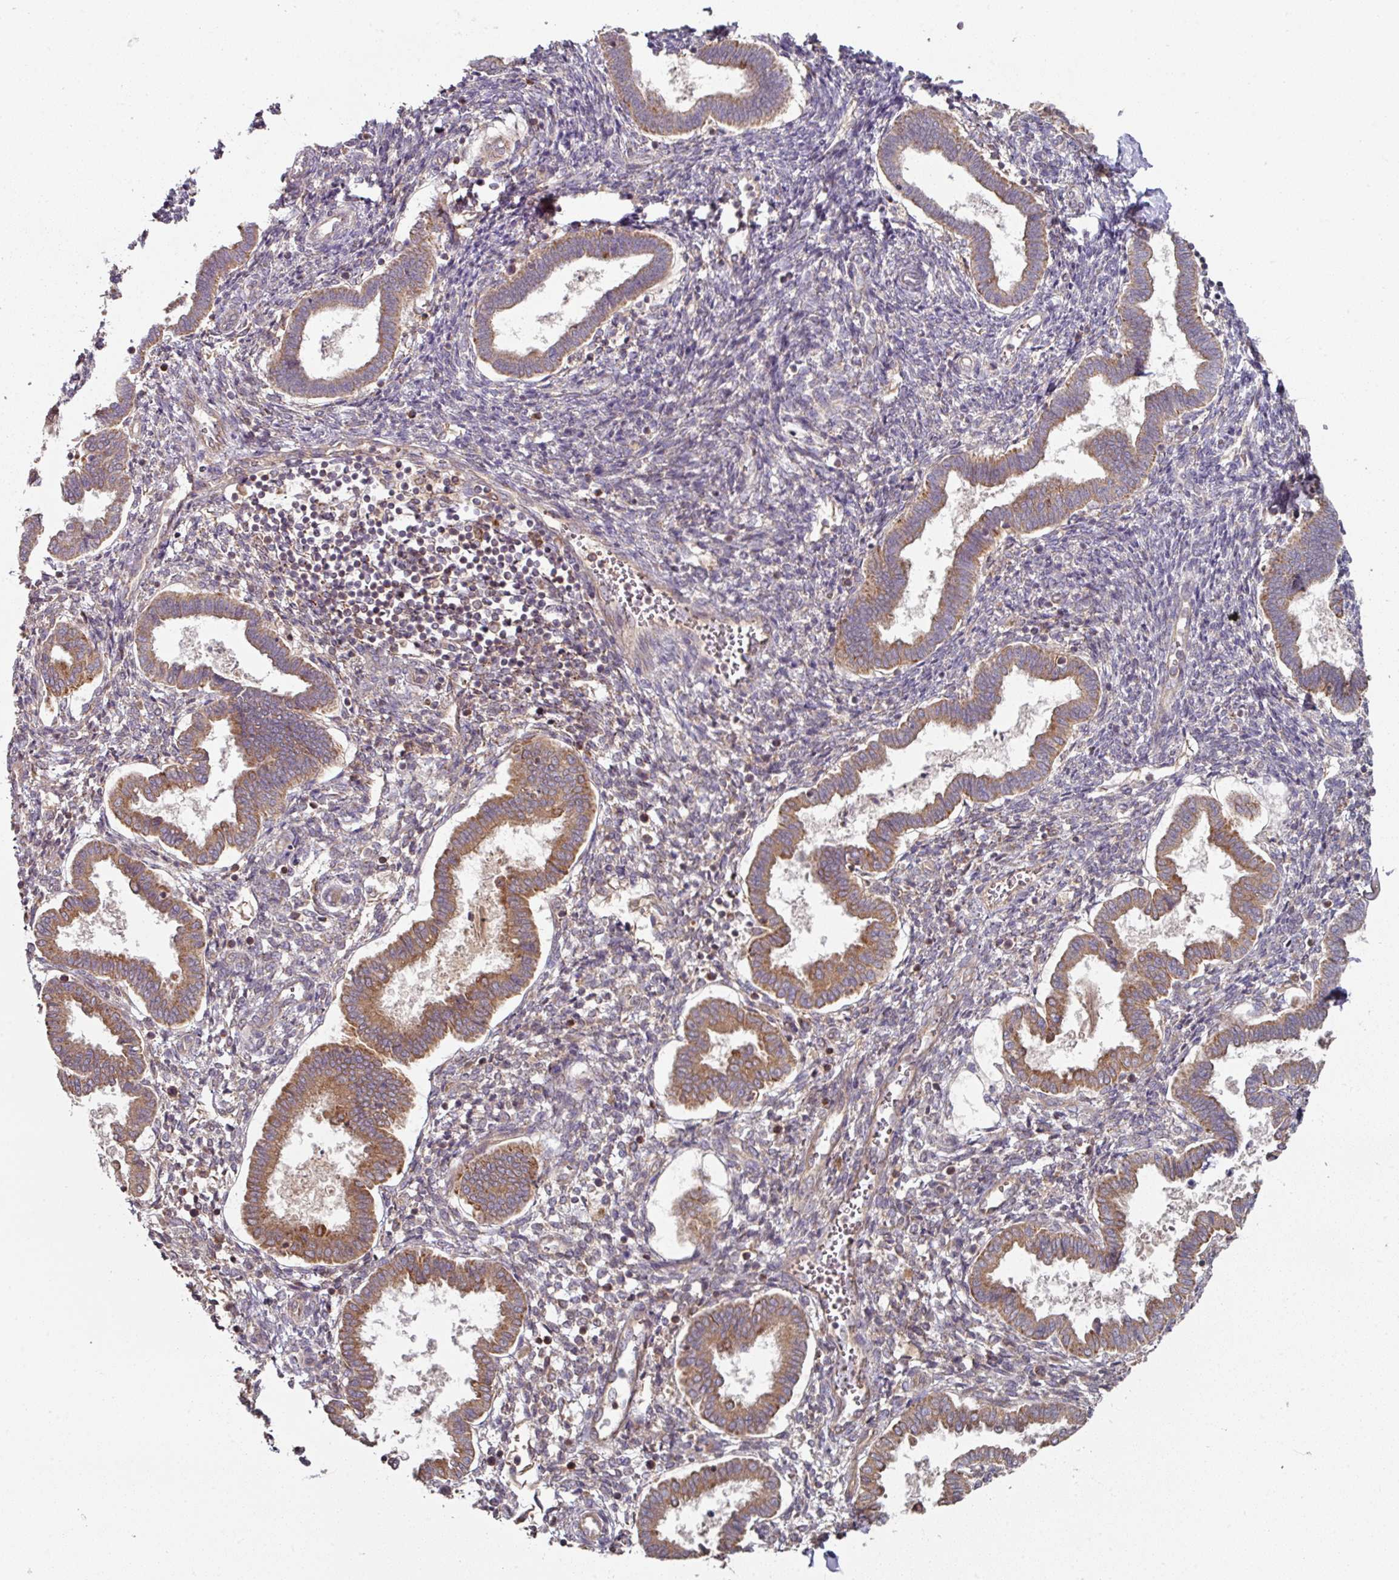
{"staining": {"intensity": "negative", "quantity": "none", "location": "none"}, "tissue": "endometrium", "cell_type": "Cells in endometrial stroma", "image_type": "normal", "snomed": [{"axis": "morphology", "description": "Normal tissue, NOS"}, {"axis": "topography", "description": "Endometrium"}], "caption": "Immunohistochemistry image of unremarkable endometrium: endometrium stained with DAB shows no significant protein expression in cells in endometrial stroma. The staining was performed using DAB to visualize the protein expression in brown, while the nuclei were stained in blue with hematoxylin (Magnification: 20x).", "gene": "DNAJC7", "patient": {"sex": "female", "age": 24}}